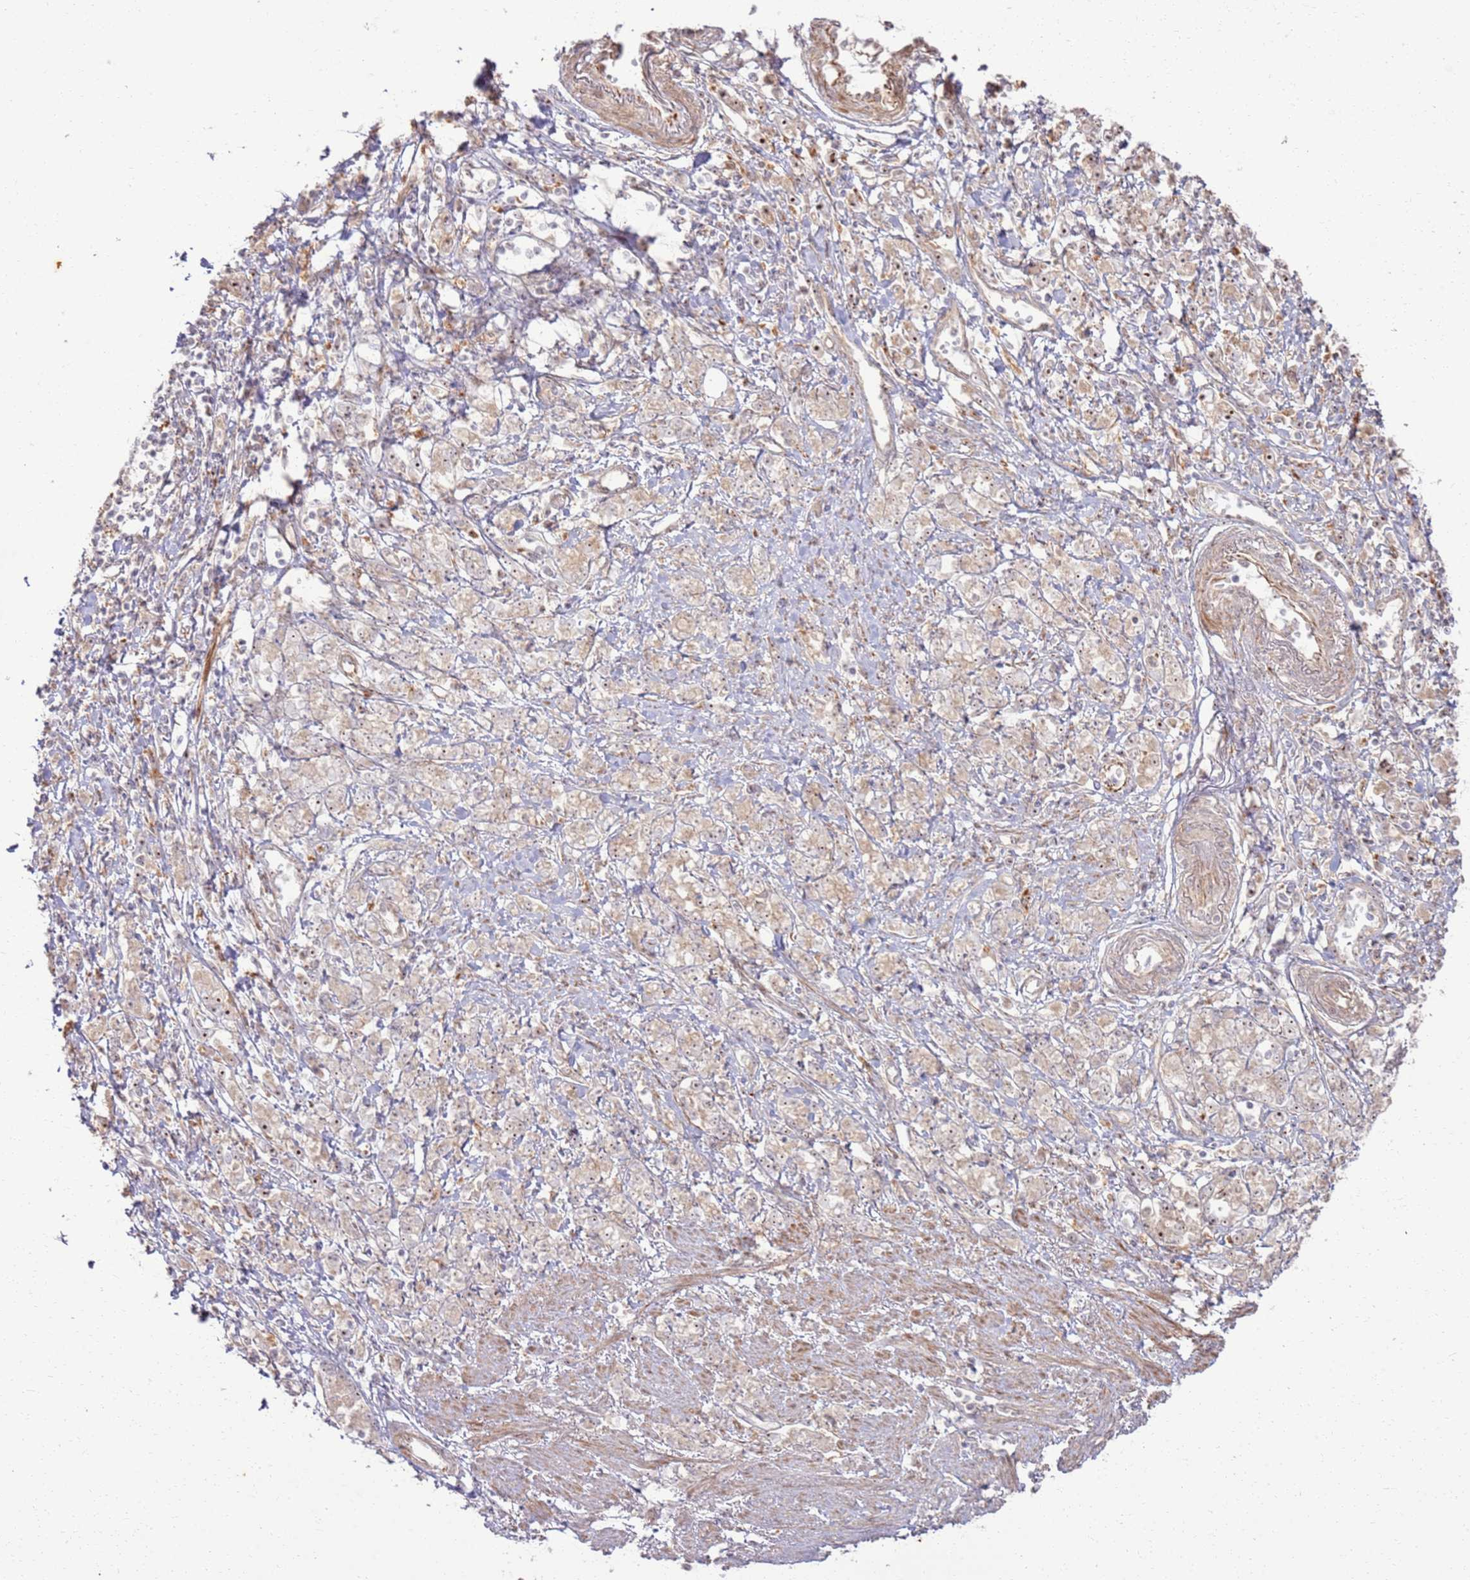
{"staining": {"intensity": "moderate", "quantity": "<25%", "location": "cytoplasmic/membranous,nuclear"}, "tissue": "stomach cancer", "cell_type": "Tumor cells", "image_type": "cancer", "snomed": [{"axis": "morphology", "description": "Adenocarcinoma, NOS"}, {"axis": "topography", "description": "Stomach"}], "caption": "A low amount of moderate cytoplasmic/membranous and nuclear staining is identified in approximately <25% of tumor cells in stomach cancer tissue. (IHC, brightfield microscopy, high magnification).", "gene": "CNPY1", "patient": {"sex": "female", "age": 76}}